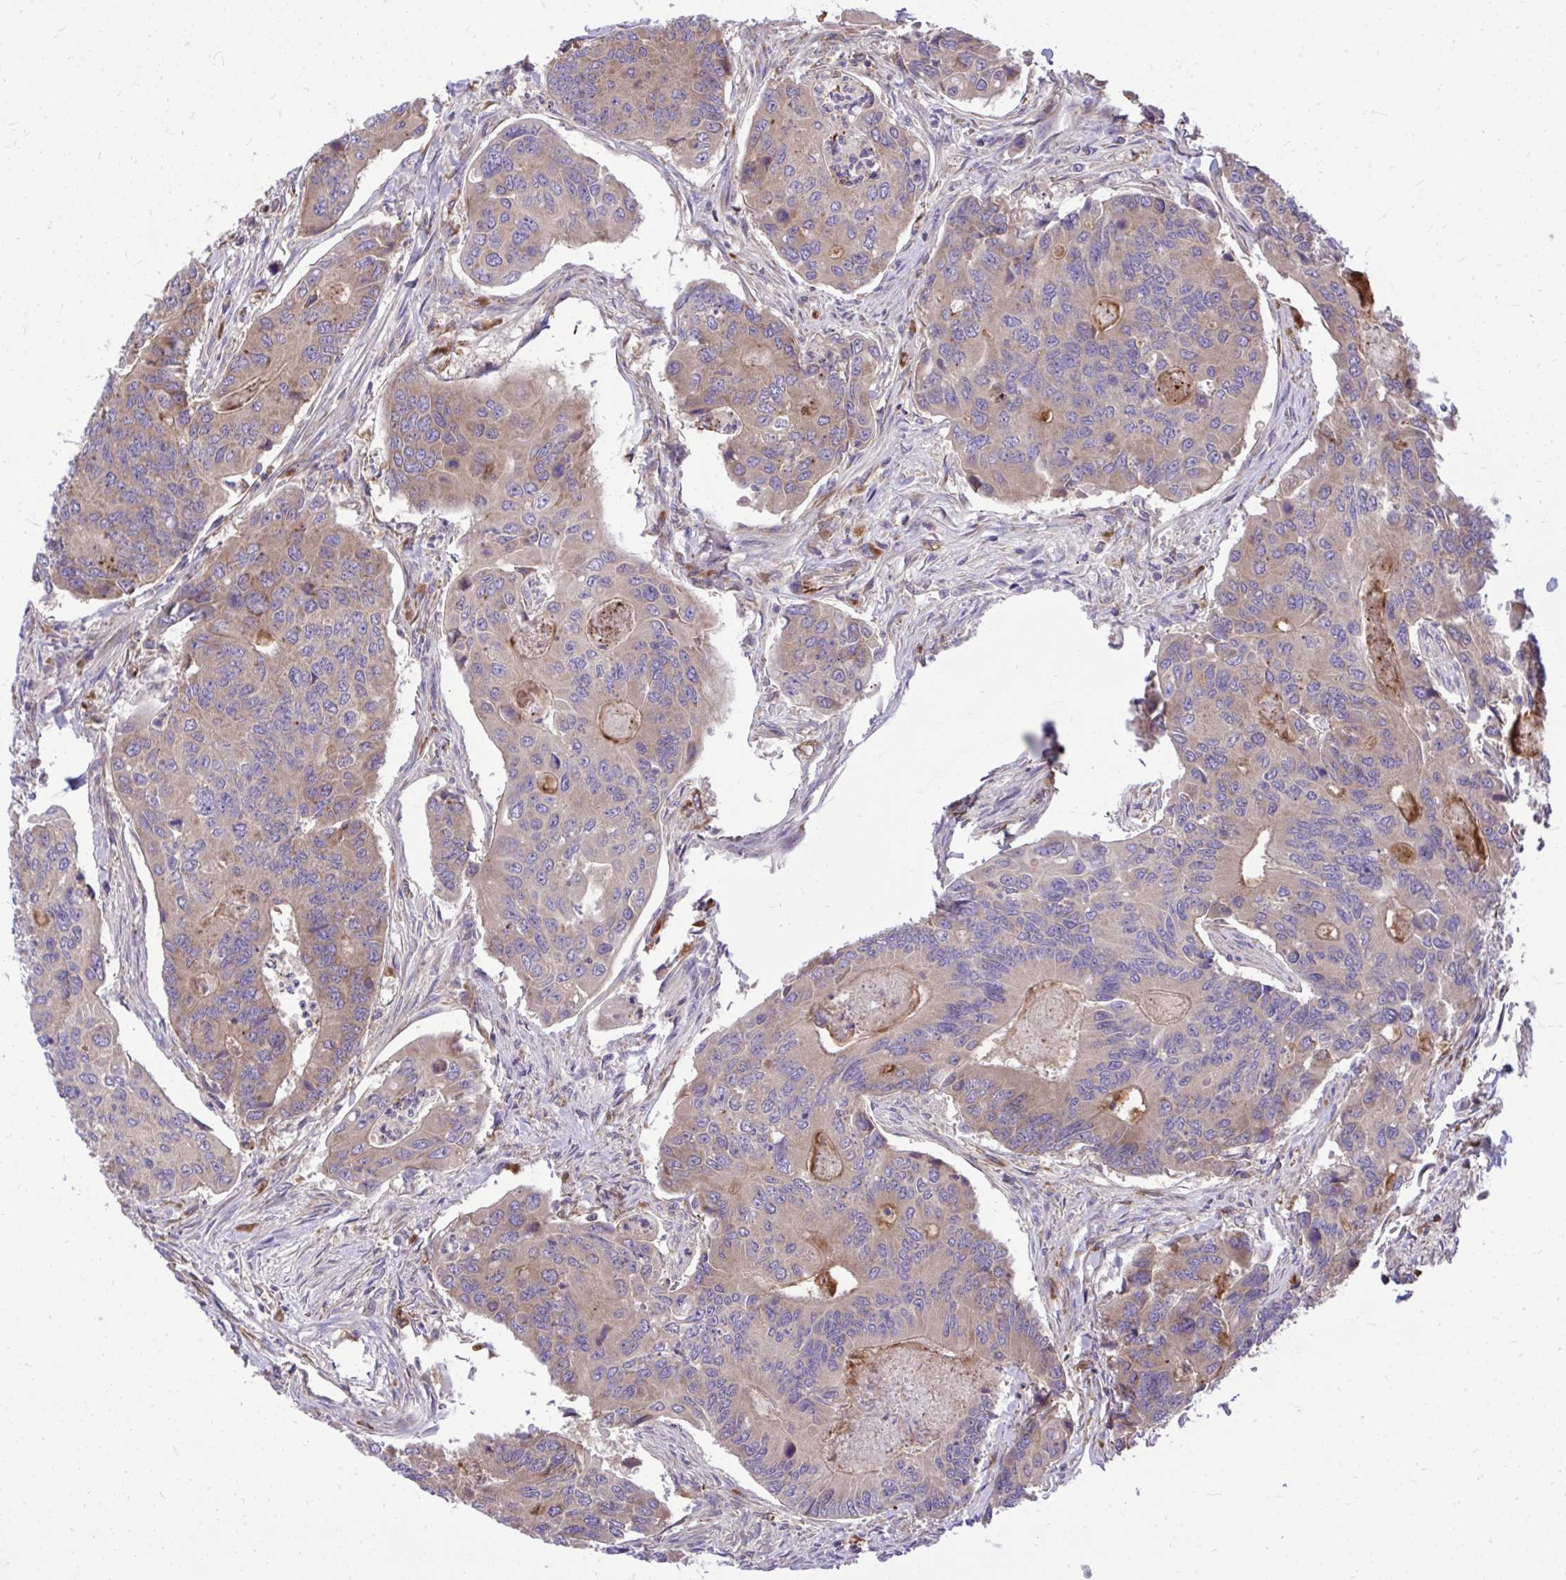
{"staining": {"intensity": "weak", "quantity": "<25%", "location": "cytoplasmic/membranous"}, "tissue": "colorectal cancer", "cell_type": "Tumor cells", "image_type": "cancer", "snomed": [{"axis": "morphology", "description": "Adenocarcinoma, NOS"}, {"axis": "topography", "description": "Colon"}], "caption": "Tumor cells show no significant positivity in adenocarcinoma (colorectal).", "gene": "PAIP2", "patient": {"sex": "female", "age": 67}}